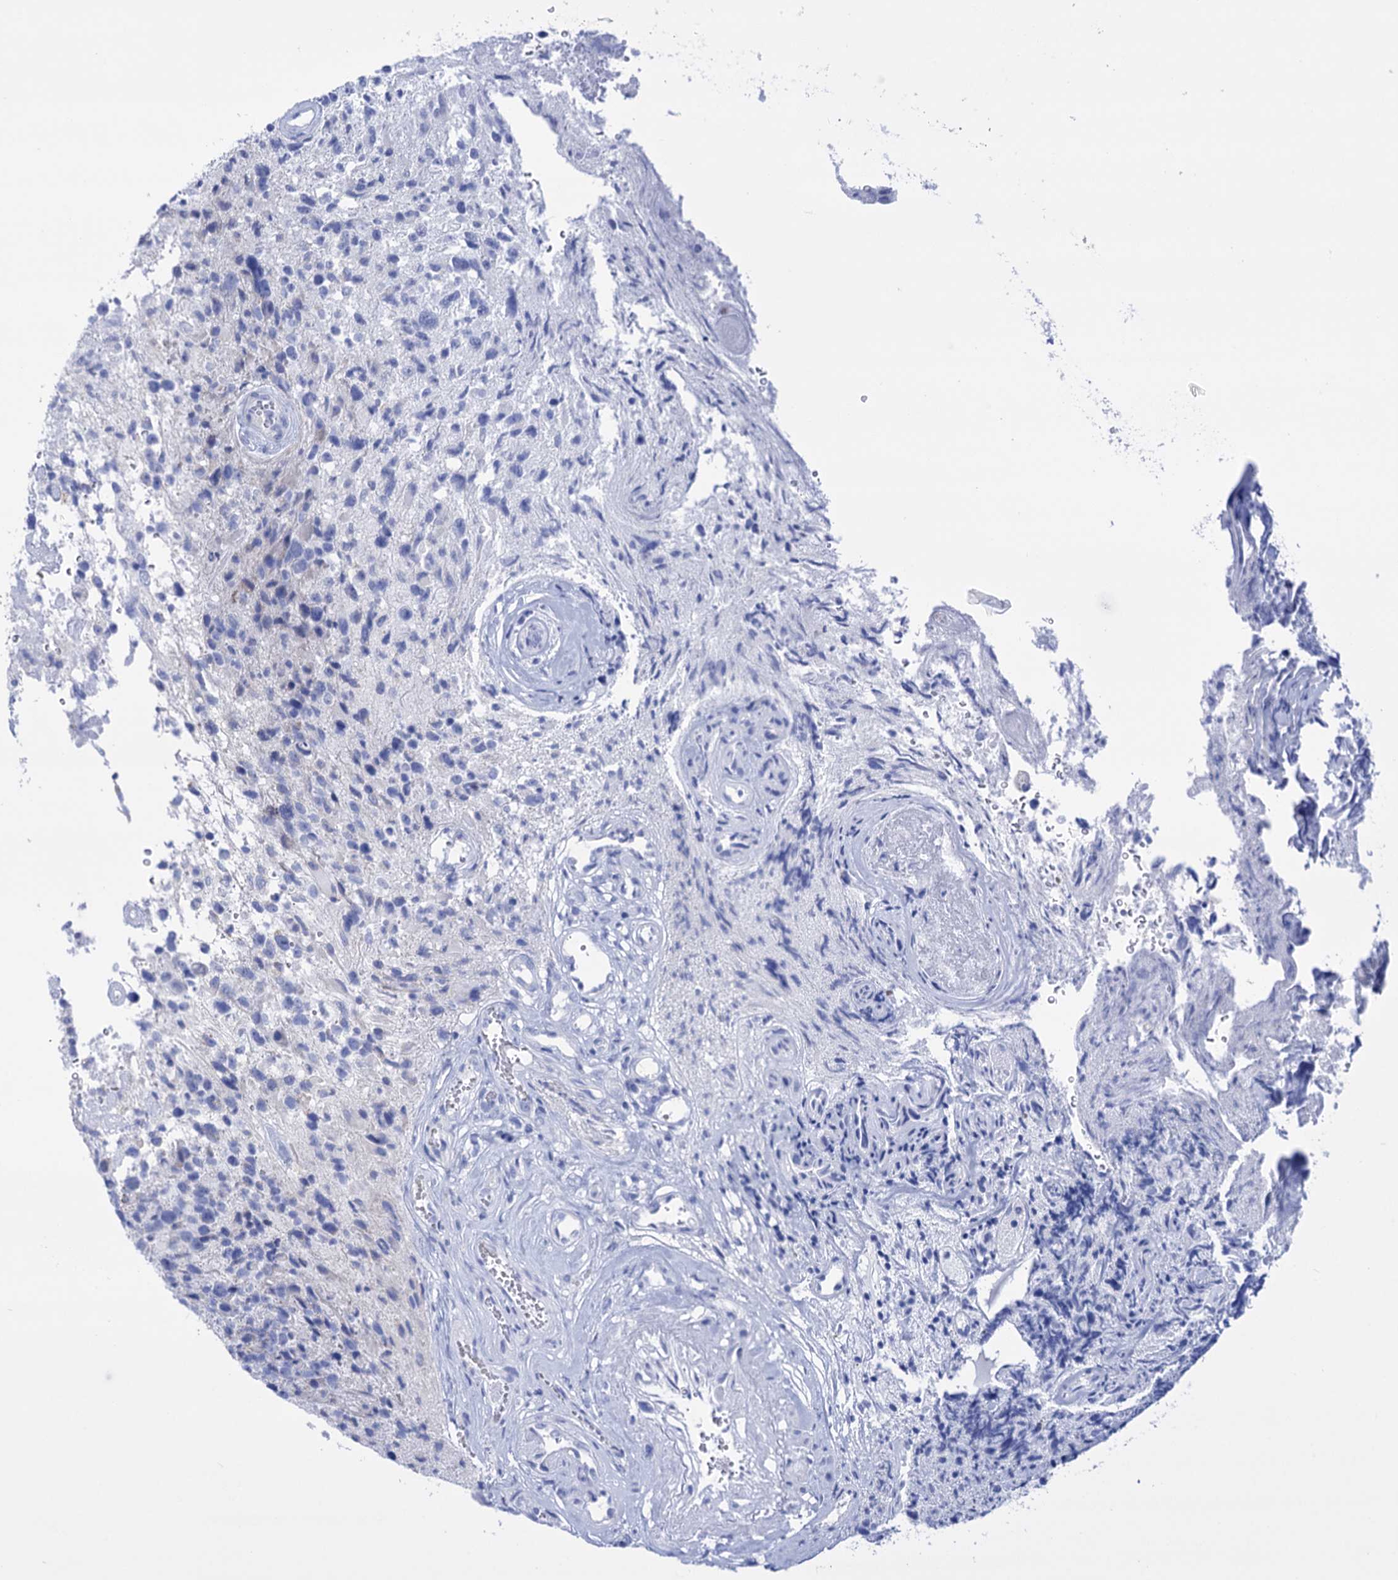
{"staining": {"intensity": "negative", "quantity": "none", "location": "none"}, "tissue": "glioma", "cell_type": "Tumor cells", "image_type": "cancer", "snomed": [{"axis": "morphology", "description": "Glioma, malignant, High grade"}, {"axis": "topography", "description": "Brain"}], "caption": "Glioma was stained to show a protein in brown. There is no significant expression in tumor cells.", "gene": "YARS2", "patient": {"sex": "male", "age": 69}}